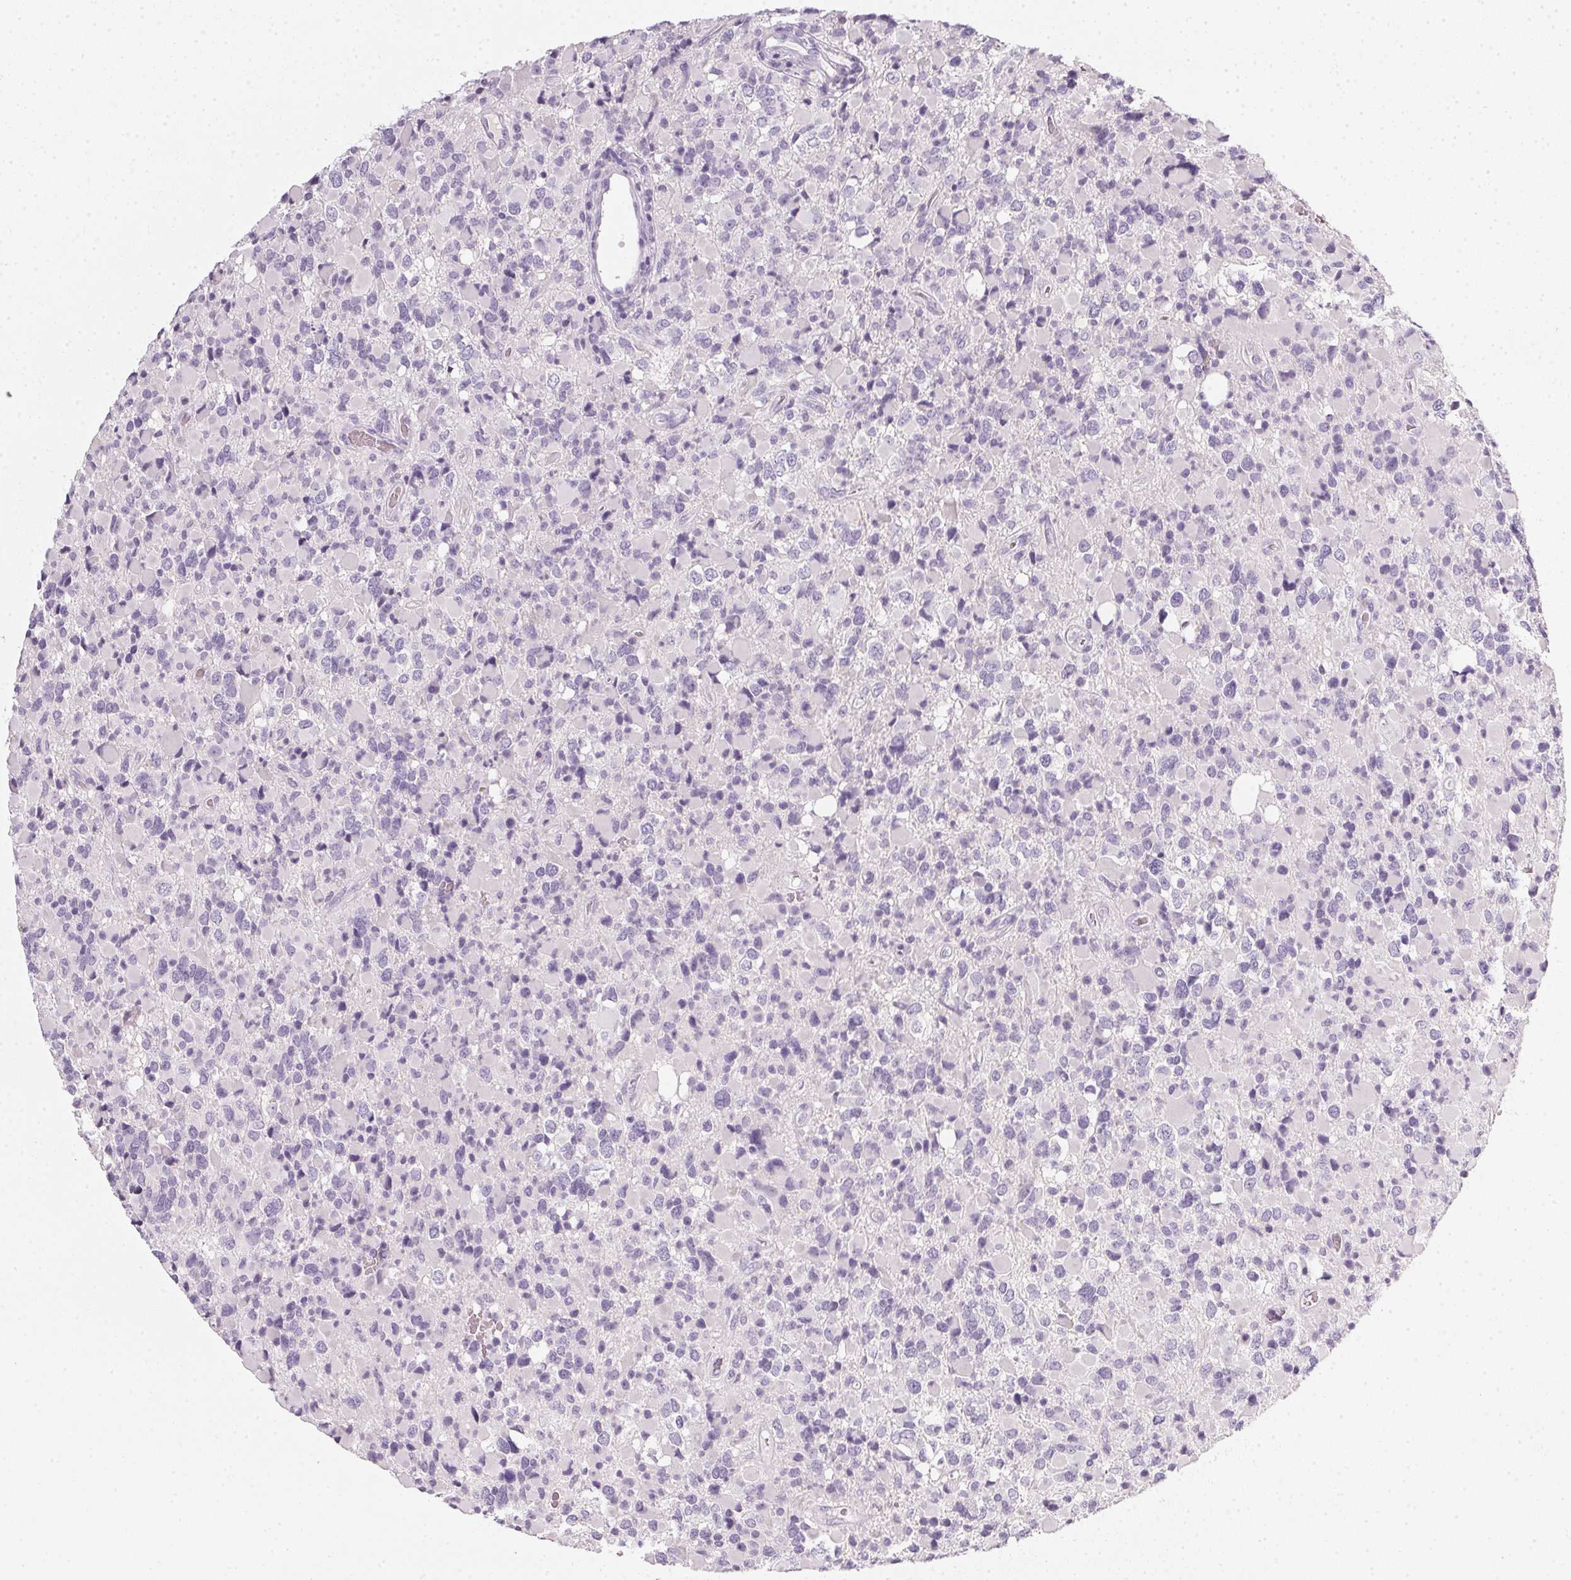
{"staining": {"intensity": "negative", "quantity": "none", "location": "none"}, "tissue": "glioma", "cell_type": "Tumor cells", "image_type": "cancer", "snomed": [{"axis": "morphology", "description": "Glioma, malignant, High grade"}, {"axis": "topography", "description": "Brain"}], "caption": "Immunohistochemical staining of malignant high-grade glioma reveals no significant positivity in tumor cells.", "gene": "TMEM72", "patient": {"sex": "female", "age": 40}}